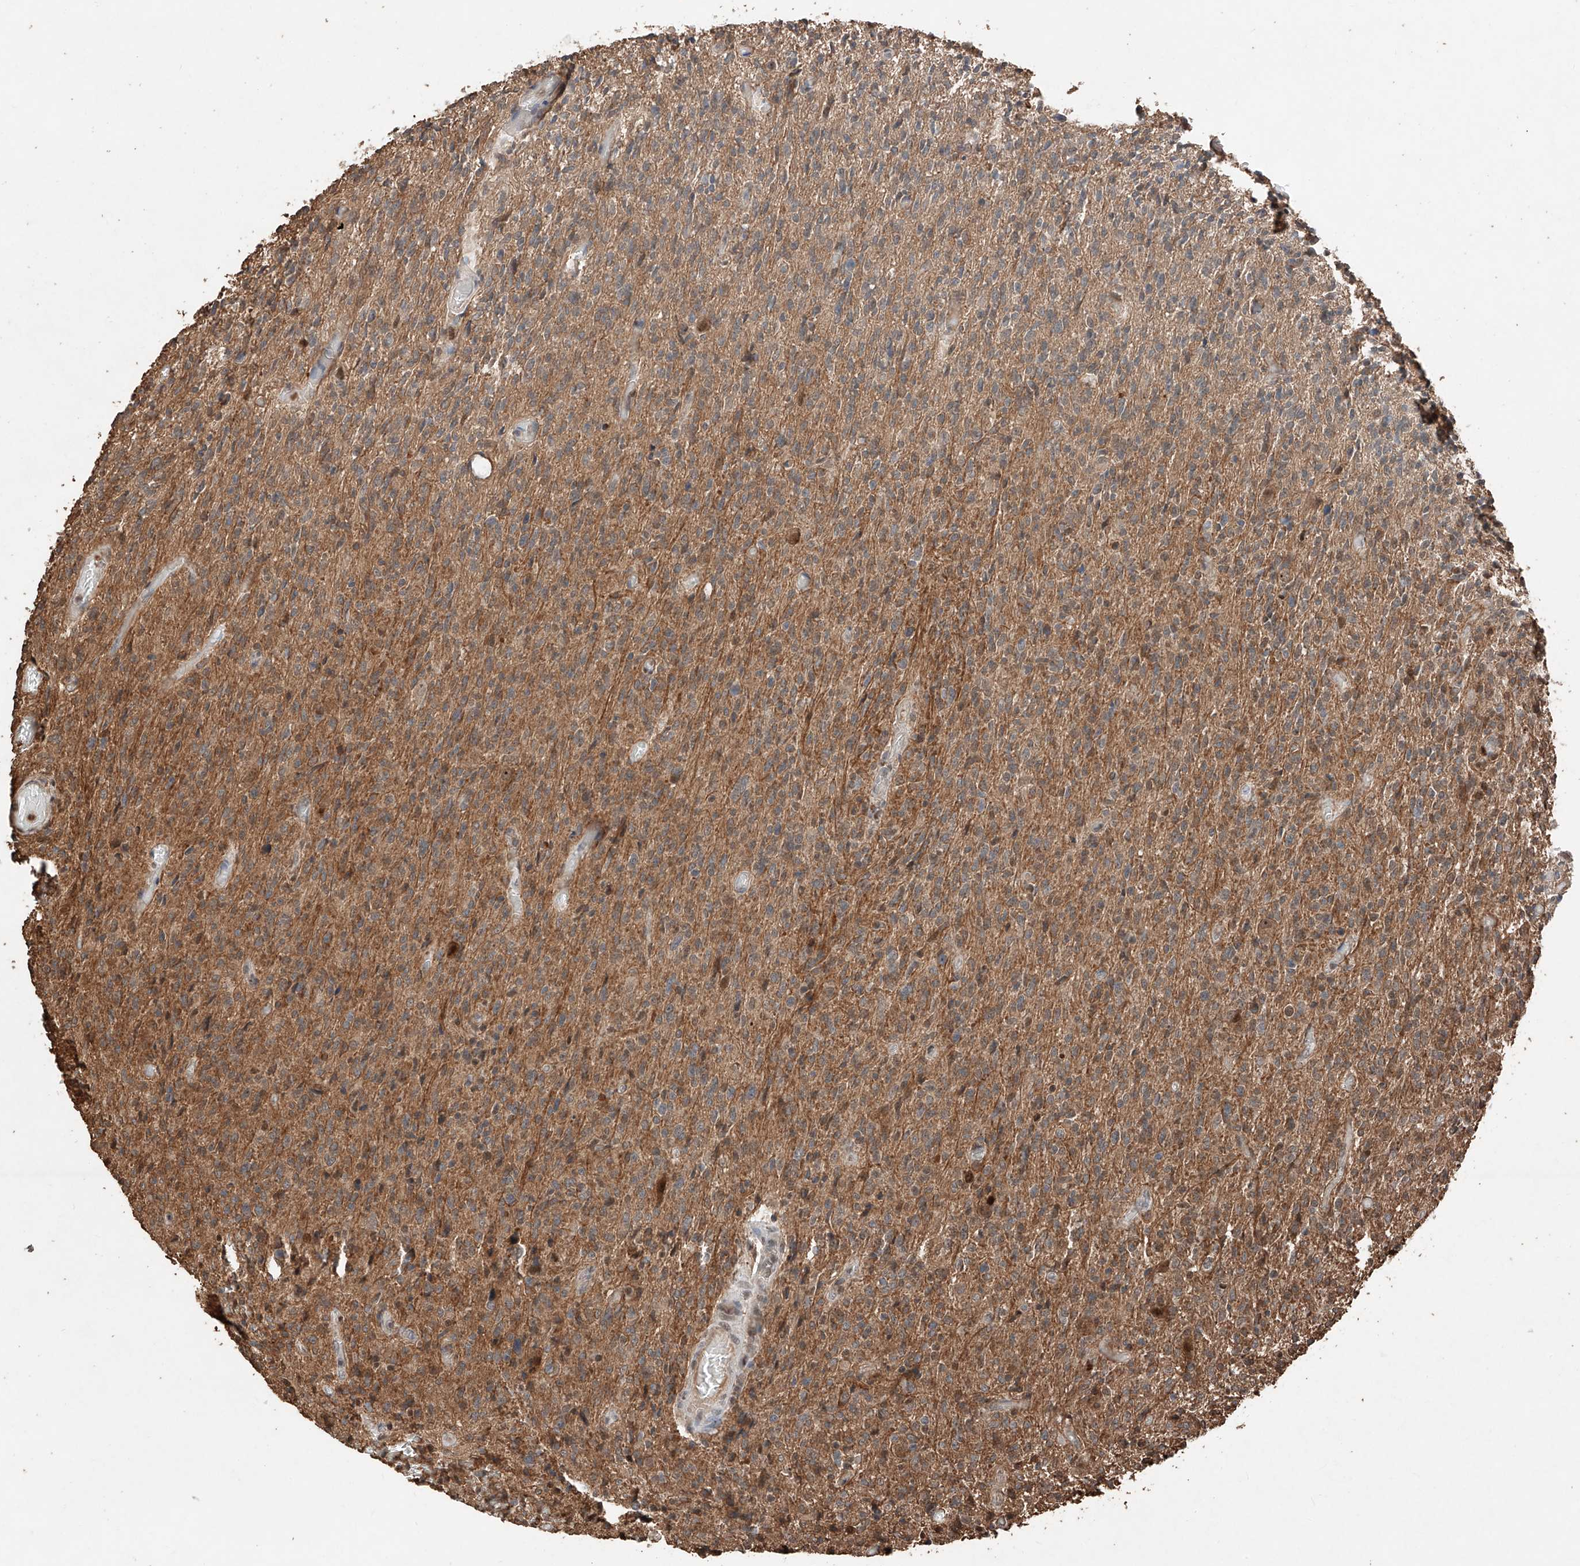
{"staining": {"intensity": "moderate", "quantity": ">75%", "location": "cytoplasmic/membranous"}, "tissue": "glioma", "cell_type": "Tumor cells", "image_type": "cancer", "snomed": [{"axis": "morphology", "description": "Glioma, malignant, High grade"}, {"axis": "topography", "description": "Brain"}], "caption": "This is a histology image of immunohistochemistry staining of glioma, which shows moderate expression in the cytoplasmic/membranous of tumor cells.", "gene": "RMND1", "patient": {"sex": "female", "age": 57}}